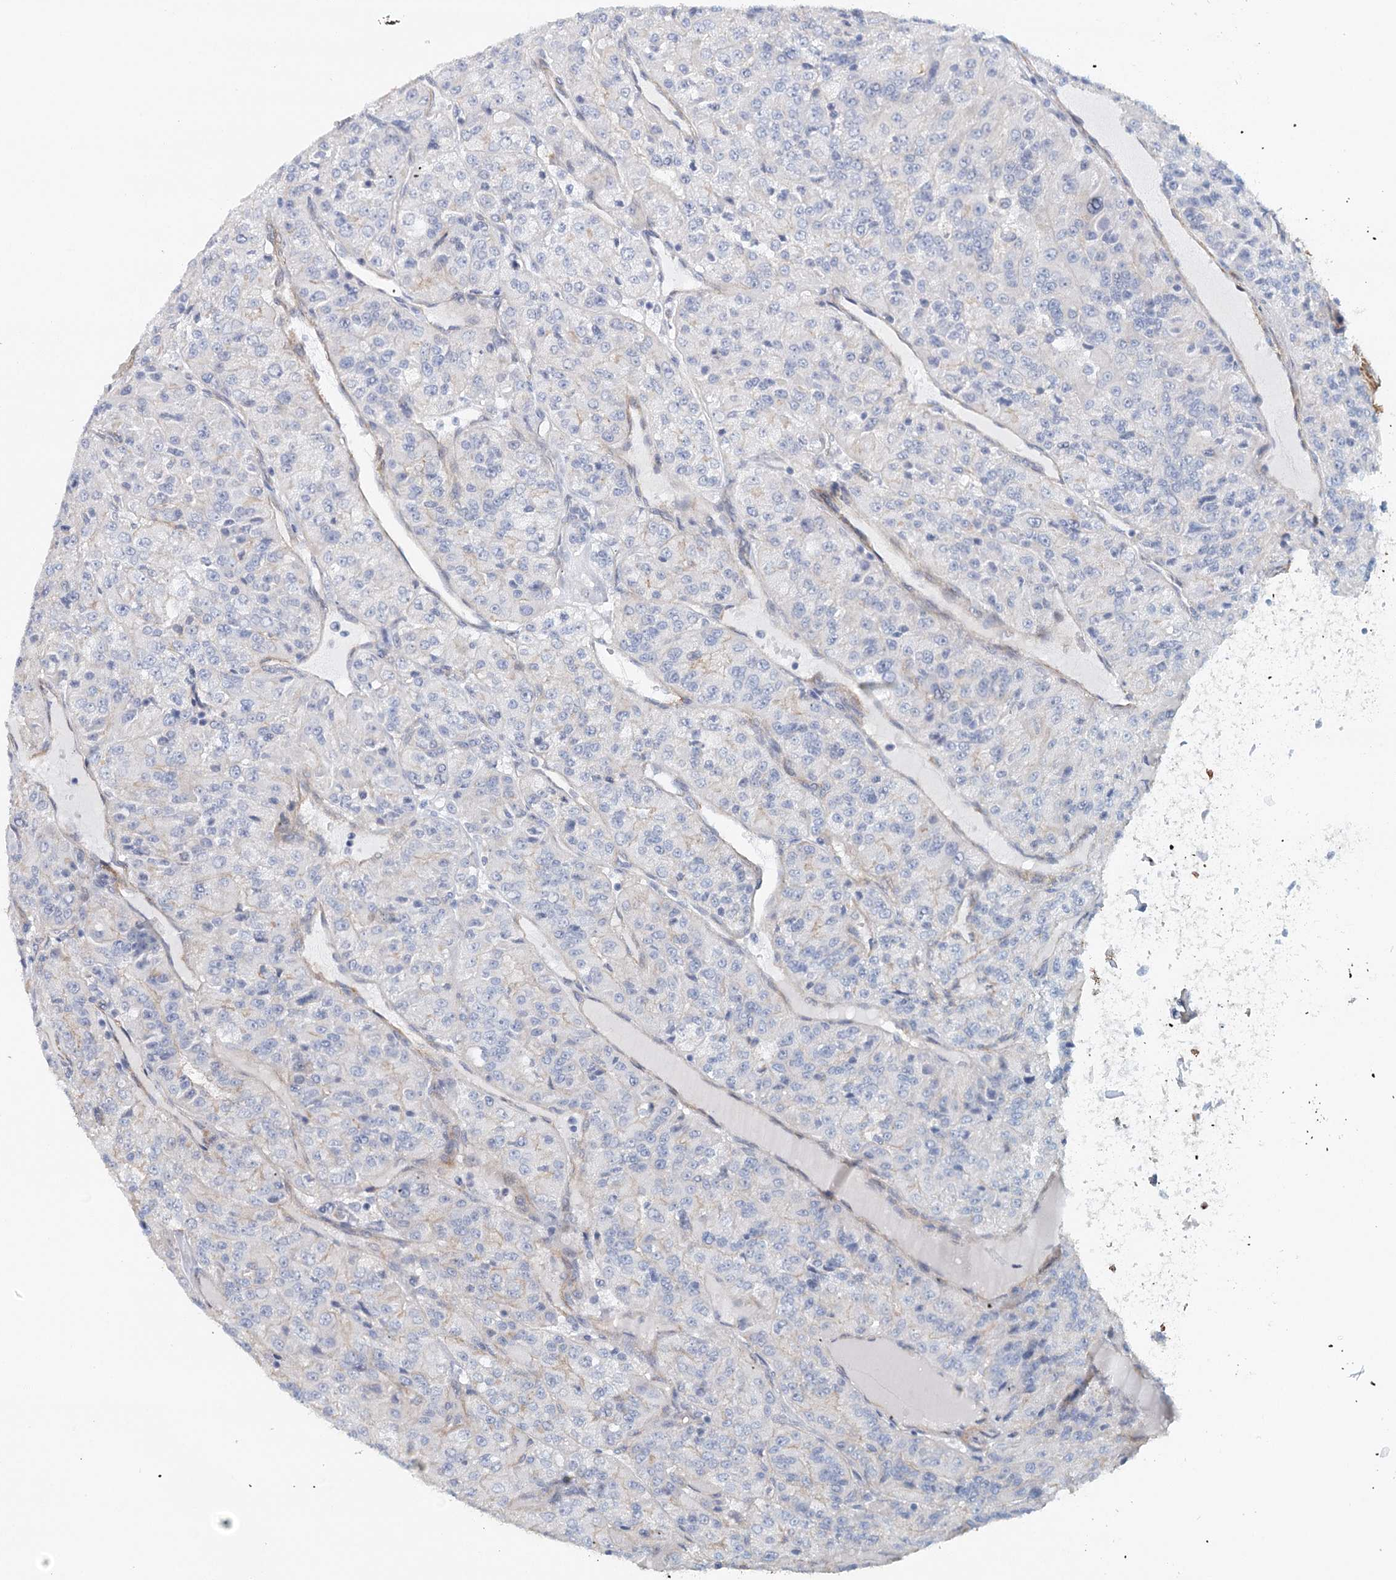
{"staining": {"intensity": "negative", "quantity": "none", "location": "none"}, "tissue": "renal cancer", "cell_type": "Tumor cells", "image_type": "cancer", "snomed": [{"axis": "morphology", "description": "Adenocarcinoma, NOS"}, {"axis": "topography", "description": "Kidney"}], "caption": "Tumor cells show no significant staining in renal adenocarcinoma.", "gene": "SYNPO", "patient": {"sex": "female", "age": 63}}